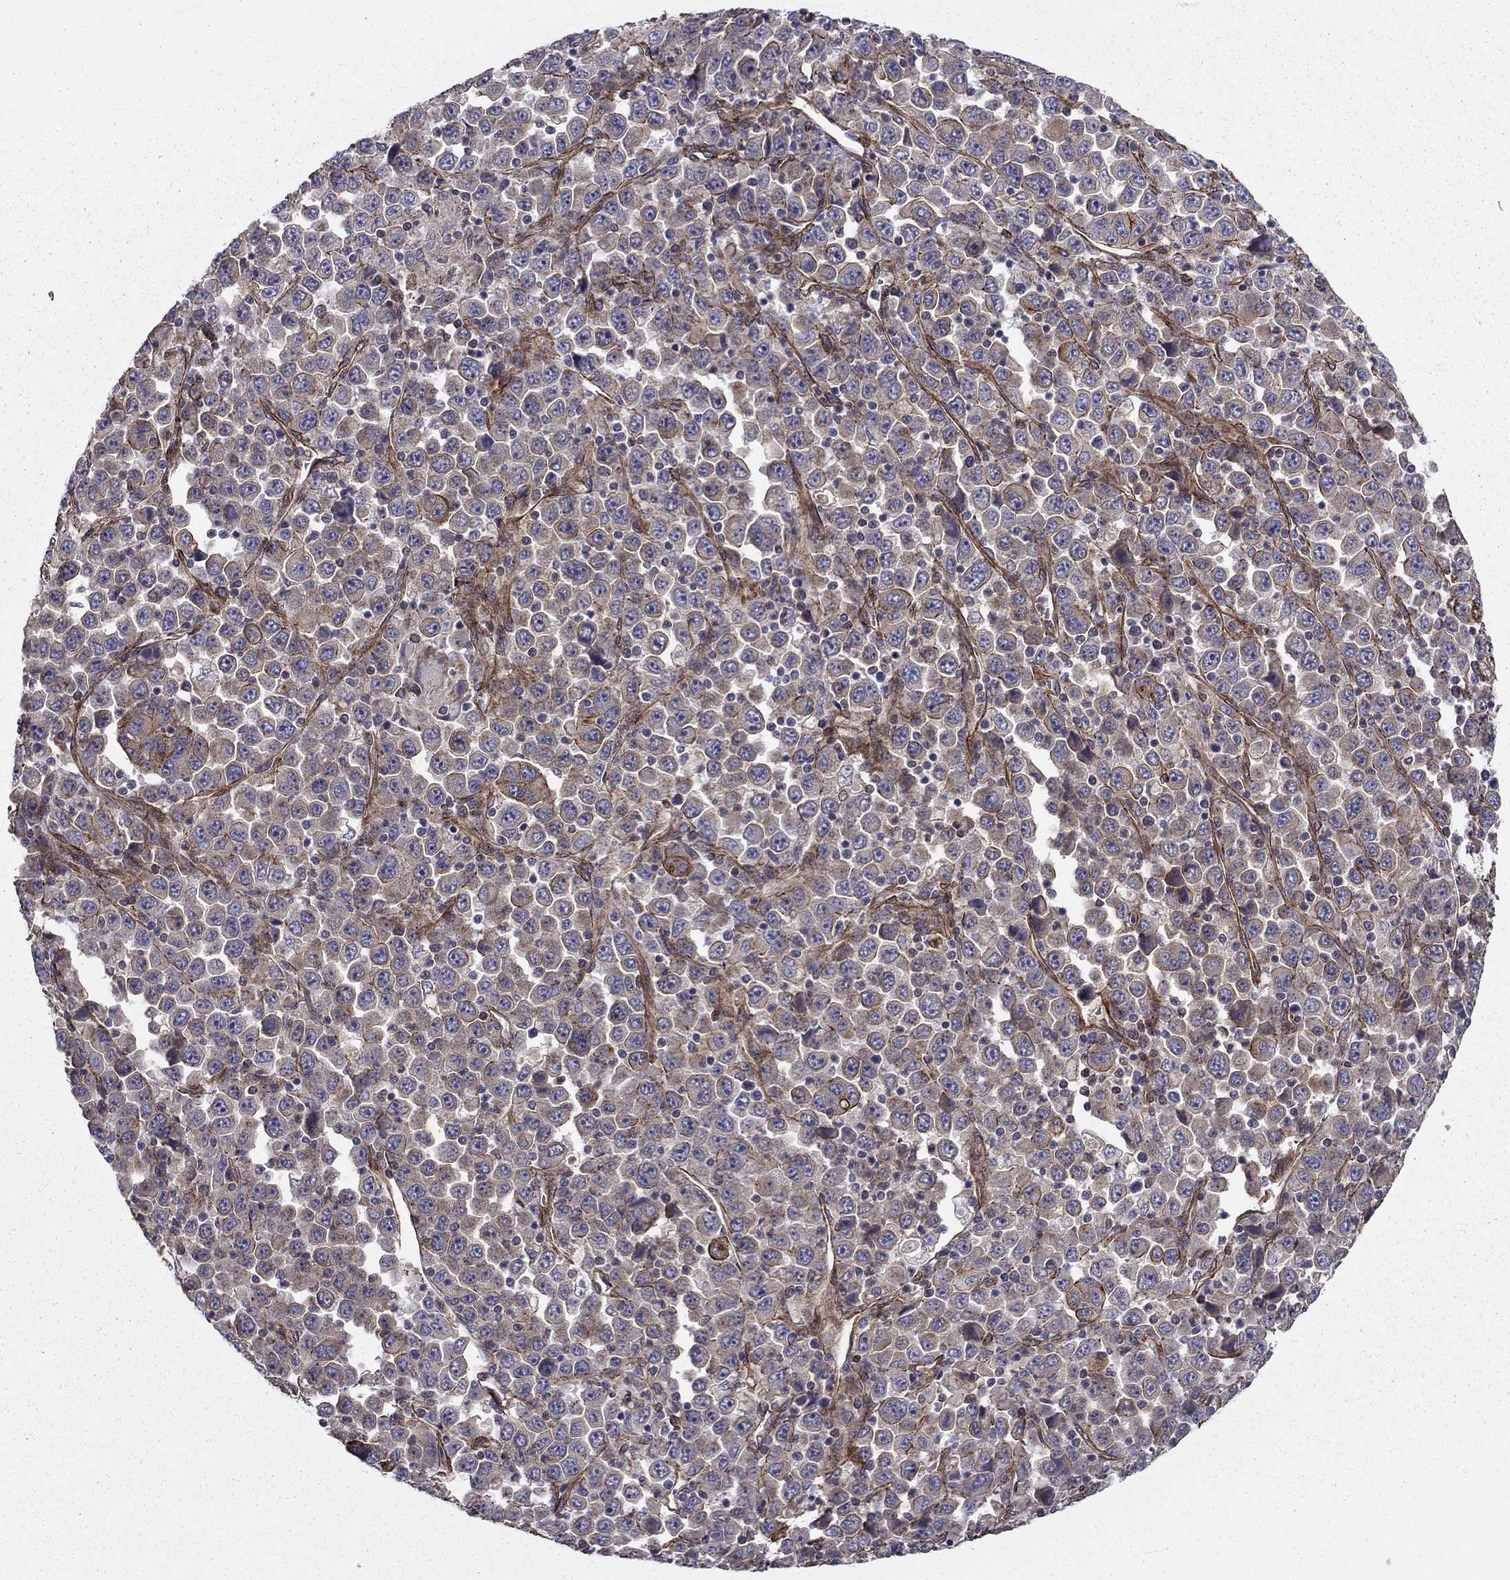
{"staining": {"intensity": "moderate", "quantity": "<25%", "location": "cytoplasmic/membranous"}, "tissue": "stomach cancer", "cell_type": "Tumor cells", "image_type": "cancer", "snomed": [{"axis": "morphology", "description": "Normal tissue, NOS"}, {"axis": "morphology", "description": "Adenocarcinoma, NOS"}, {"axis": "topography", "description": "Stomach, upper"}, {"axis": "topography", "description": "Stomach"}], "caption": "Protein analysis of stomach adenocarcinoma tissue reveals moderate cytoplasmic/membranous positivity in approximately <25% of tumor cells.", "gene": "SHMT1", "patient": {"sex": "male", "age": 59}}